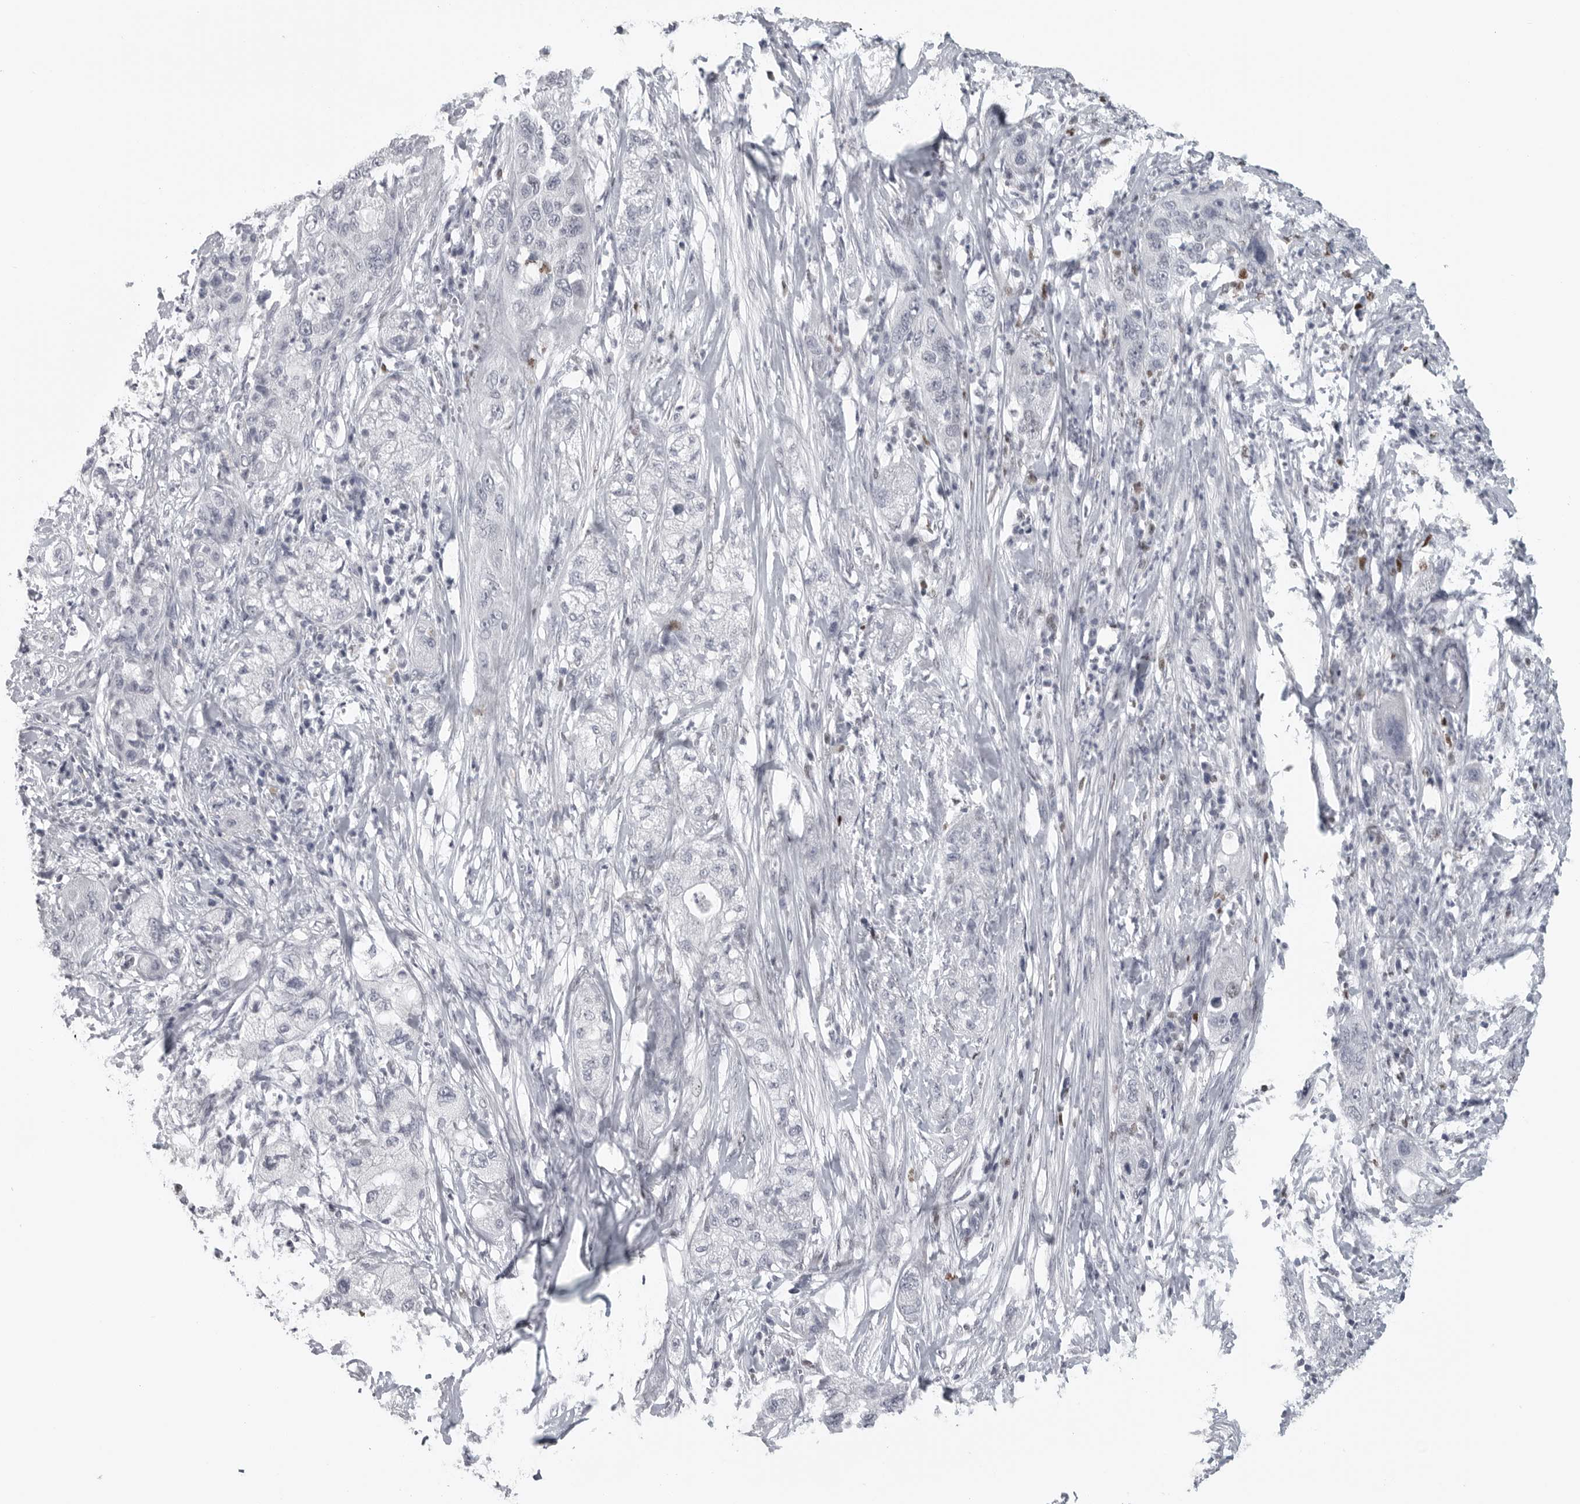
{"staining": {"intensity": "negative", "quantity": "none", "location": "none"}, "tissue": "pancreatic cancer", "cell_type": "Tumor cells", "image_type": "cancer", "snomed": [{"axis": "morphology", "description": "Adenocarcinoma, NOS"}, {"axis": "topography", "description": "Pancreas"}], "caption": "Tumor cells are negative for brown protein staining in pancreatic cancer.", "gene": "SATB2", "patient": {"sex": "female", "age": 78}}